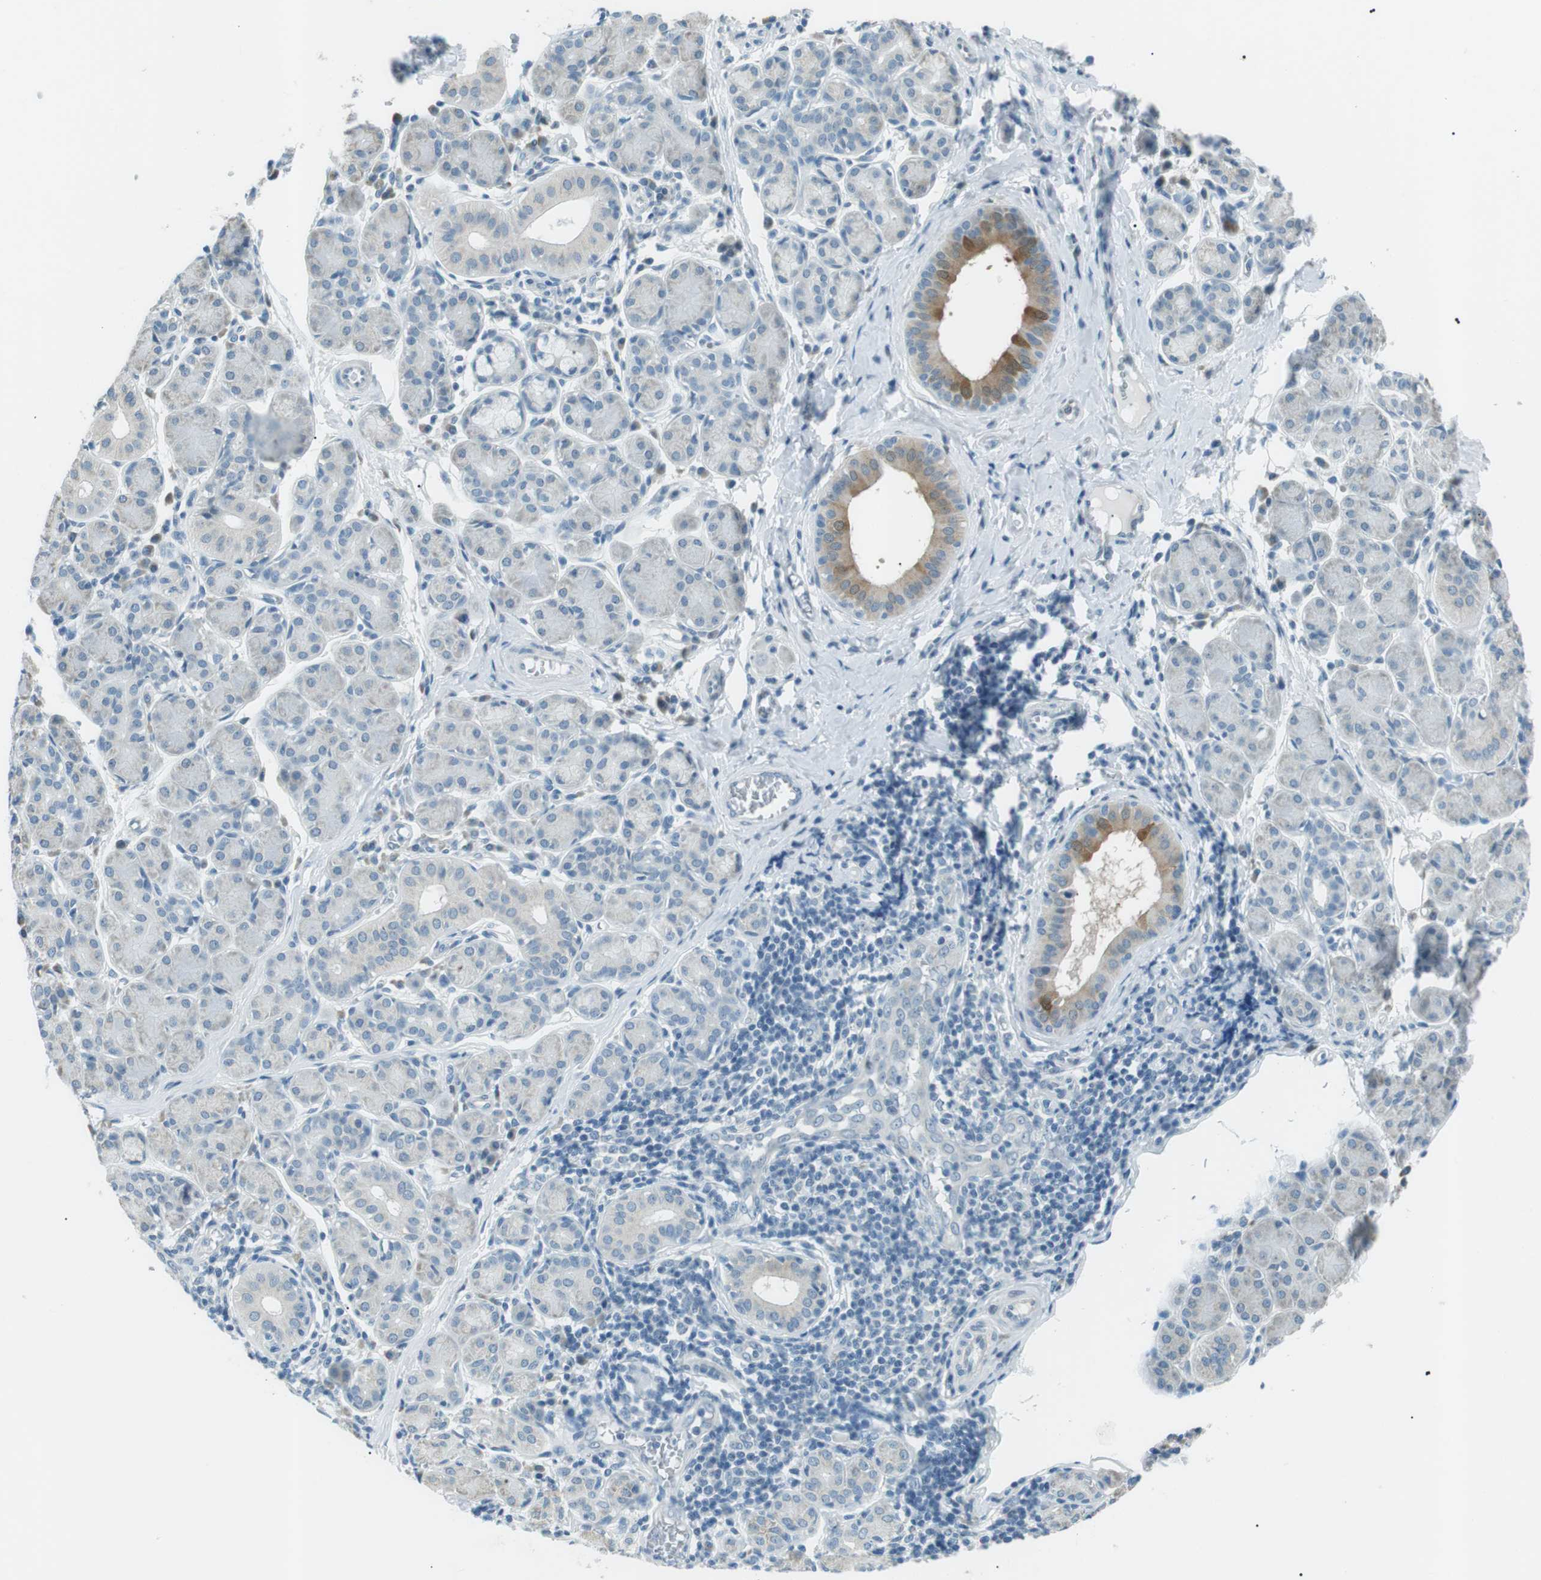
{"staining": {"intensity": "weak", "quantity": "<25%", "location": "cytoplasmic/membranous"}, "tissue": "salivary gland", "cell_type": "Glandular cells", "image_type": "normal", "snomed": [{"axis": "morphology", "description": "Normal tissue, NOS"}, {"axis": "morphology", "description": "Inflammation, NOS"}, {"axis": "topography", "description": "Lymph node"}, {"axis": "topography", "description": "Salivary gland"}], "caption": "High power microscopy micrograph of an immunohistochemistry (IHC) micrograph of benign salivary gland, revealing no significant staining in glandular cells.", "gene": "ENSG00000289724", "patient": {"sex": "male", "age": 3}}